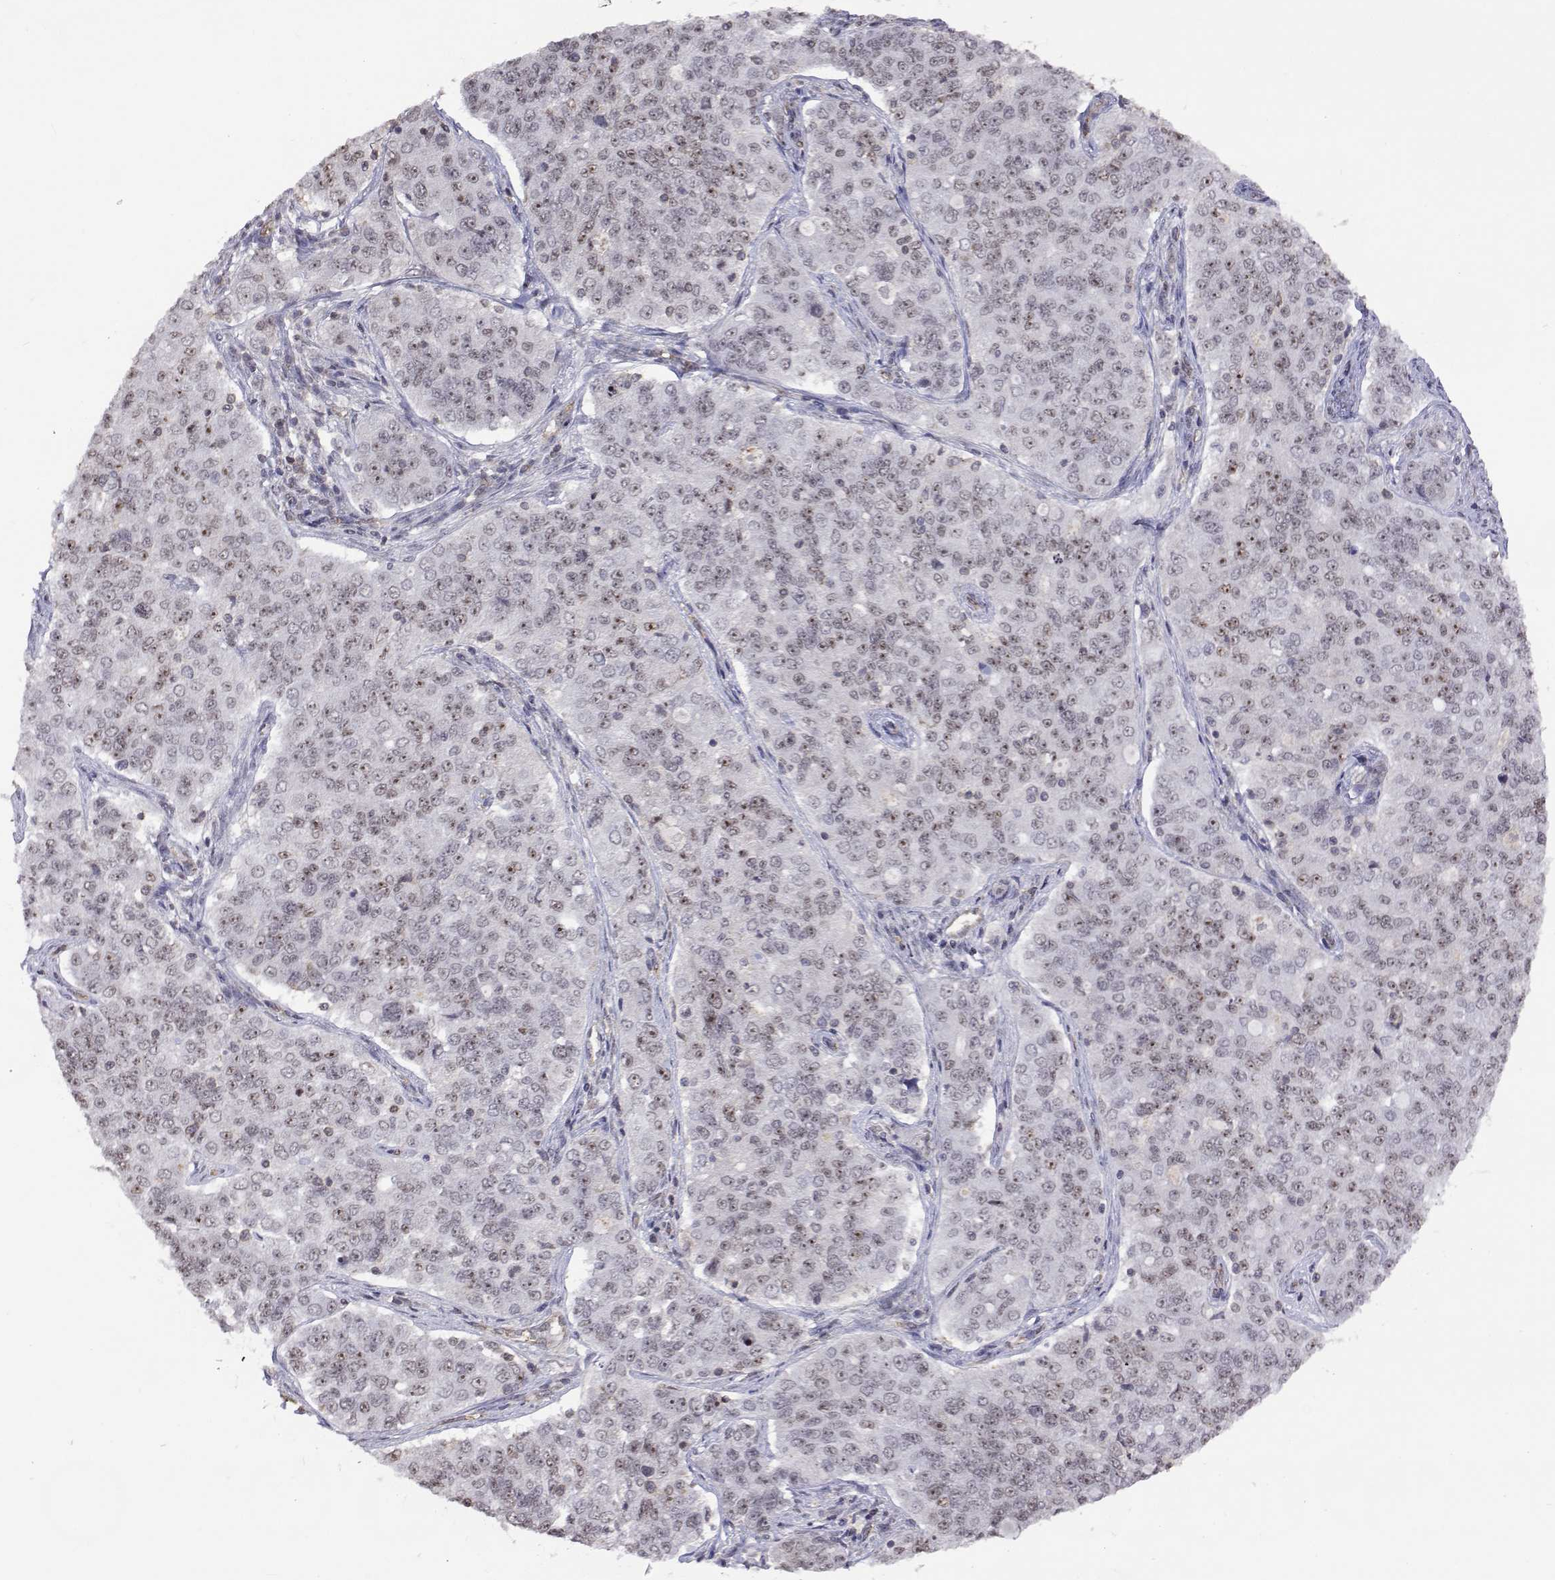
{"staining": {"intensity": "weak", "quantity": "25%-75%", "location": "nuclear"}, "tissue": "endometrial cancer", "cell_type": "Tumor cells", "image_type": "cancer", "snomed": [{"axis": "morphology", "description": "Adenocarcinoma, NOS"}, {"axis": "topography", "description": "Endometrium"}], "caption": "This histopathology image displays immunohistochemistry staining of adenocarcinoma (endometrial), with low weak nuclear positivity in approximately 25%-75% of tumor cells.", "gene": "NHP2", "patient": {"sex": "female", "age": 43}}